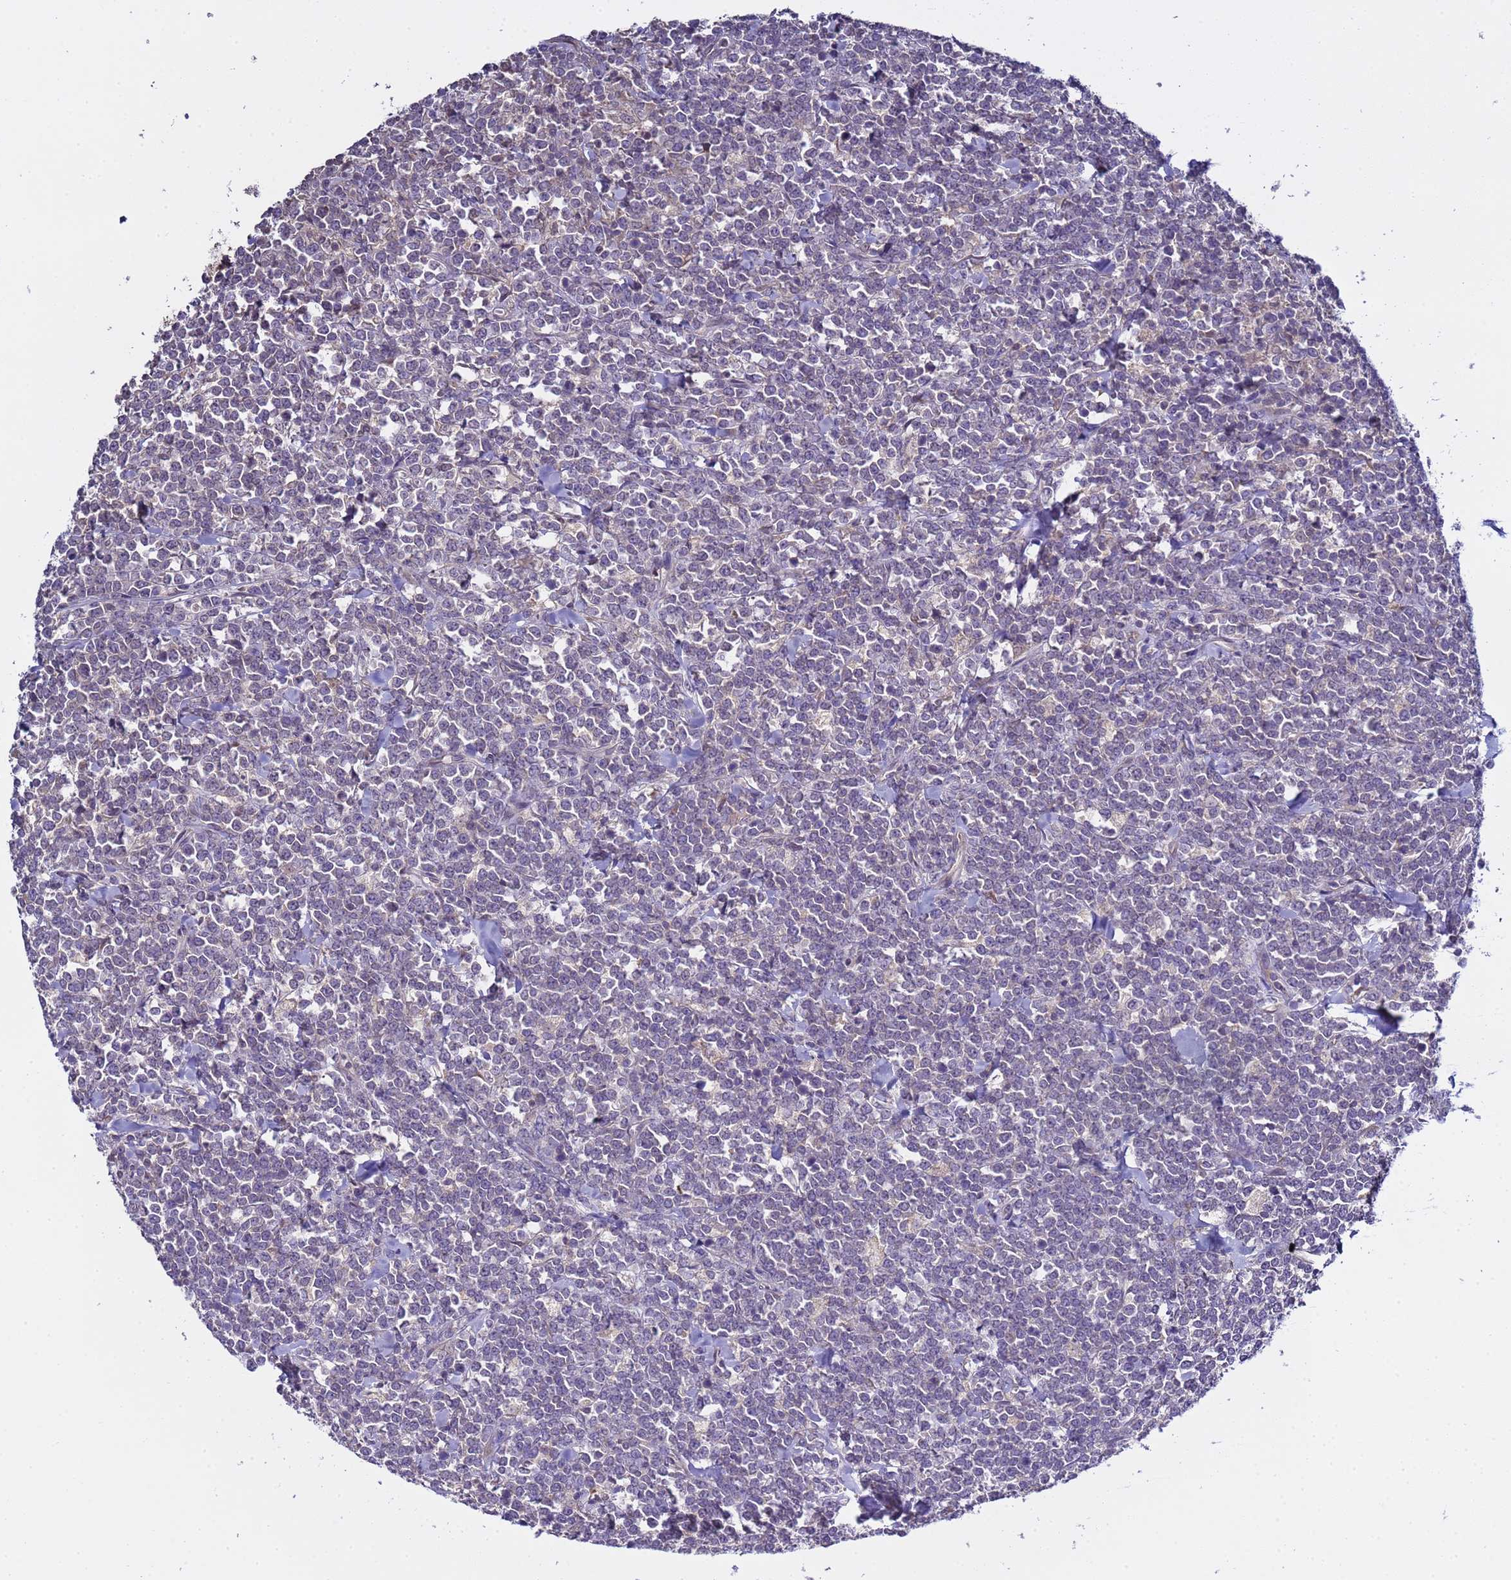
{"staining": {"intensity": "negative", "quantity": "none", "location": "none"}, "tissue": "lymphoma", "cell_type": "Tumor cells", "image_type": "cancer", "snomed": [{"axis": "morphology", "description": "Malignant lymphoma, non-Hodgkin's type, High grade"}, {"axis": "topography", "description": "Small intestine"}, {"axis": "topography", "description": "Colon"}], "caption": "DAB (3,3'-diaminobenzidine) immunohistochemical staining of lymphoma demonstrates no significant expression in tumor cells.", "gene": "ELMOD2", "patient": {"sex": "male", "age": 8}}